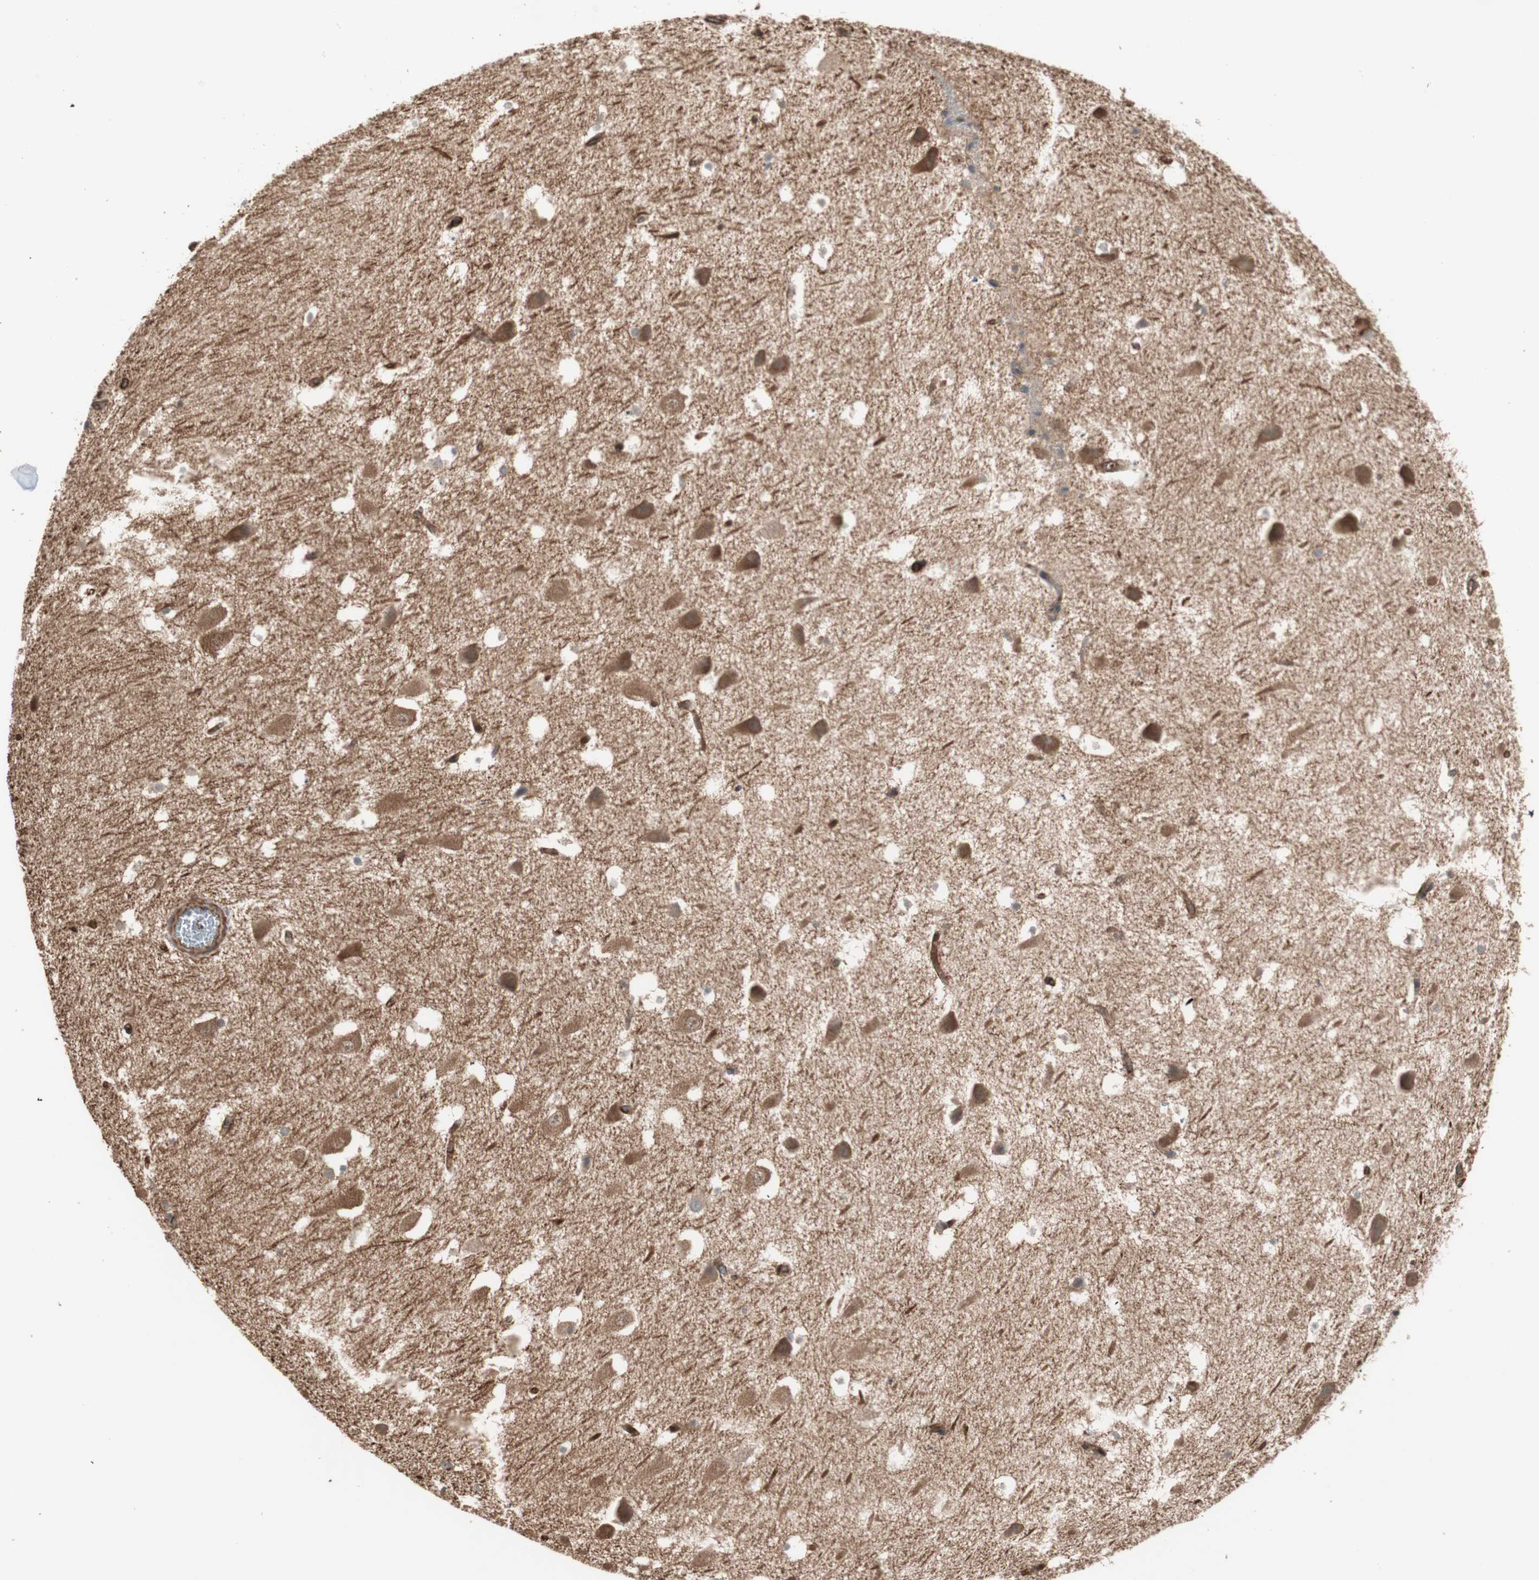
{"staining": {"intensity": "negative", "quantity": "none", "location": "none"}, "tissue": "hippocampus", "cell_type": "Glial cells", "image_type": "normal", "snomed": [{"axis": "morphology", "description": "Normal tissue, NOS"}, {"axis": "topography", "description": "Hippocampus"}], "caption": "IHC photomicrograph of normal hippocampus: human hippocampus stained with DAB (3,3'-diaminobenzidine) reveals no significant protein positivity in glial cells.", "gene": "TCP11L1", "patient": {"sex": "male", "age": 45}}